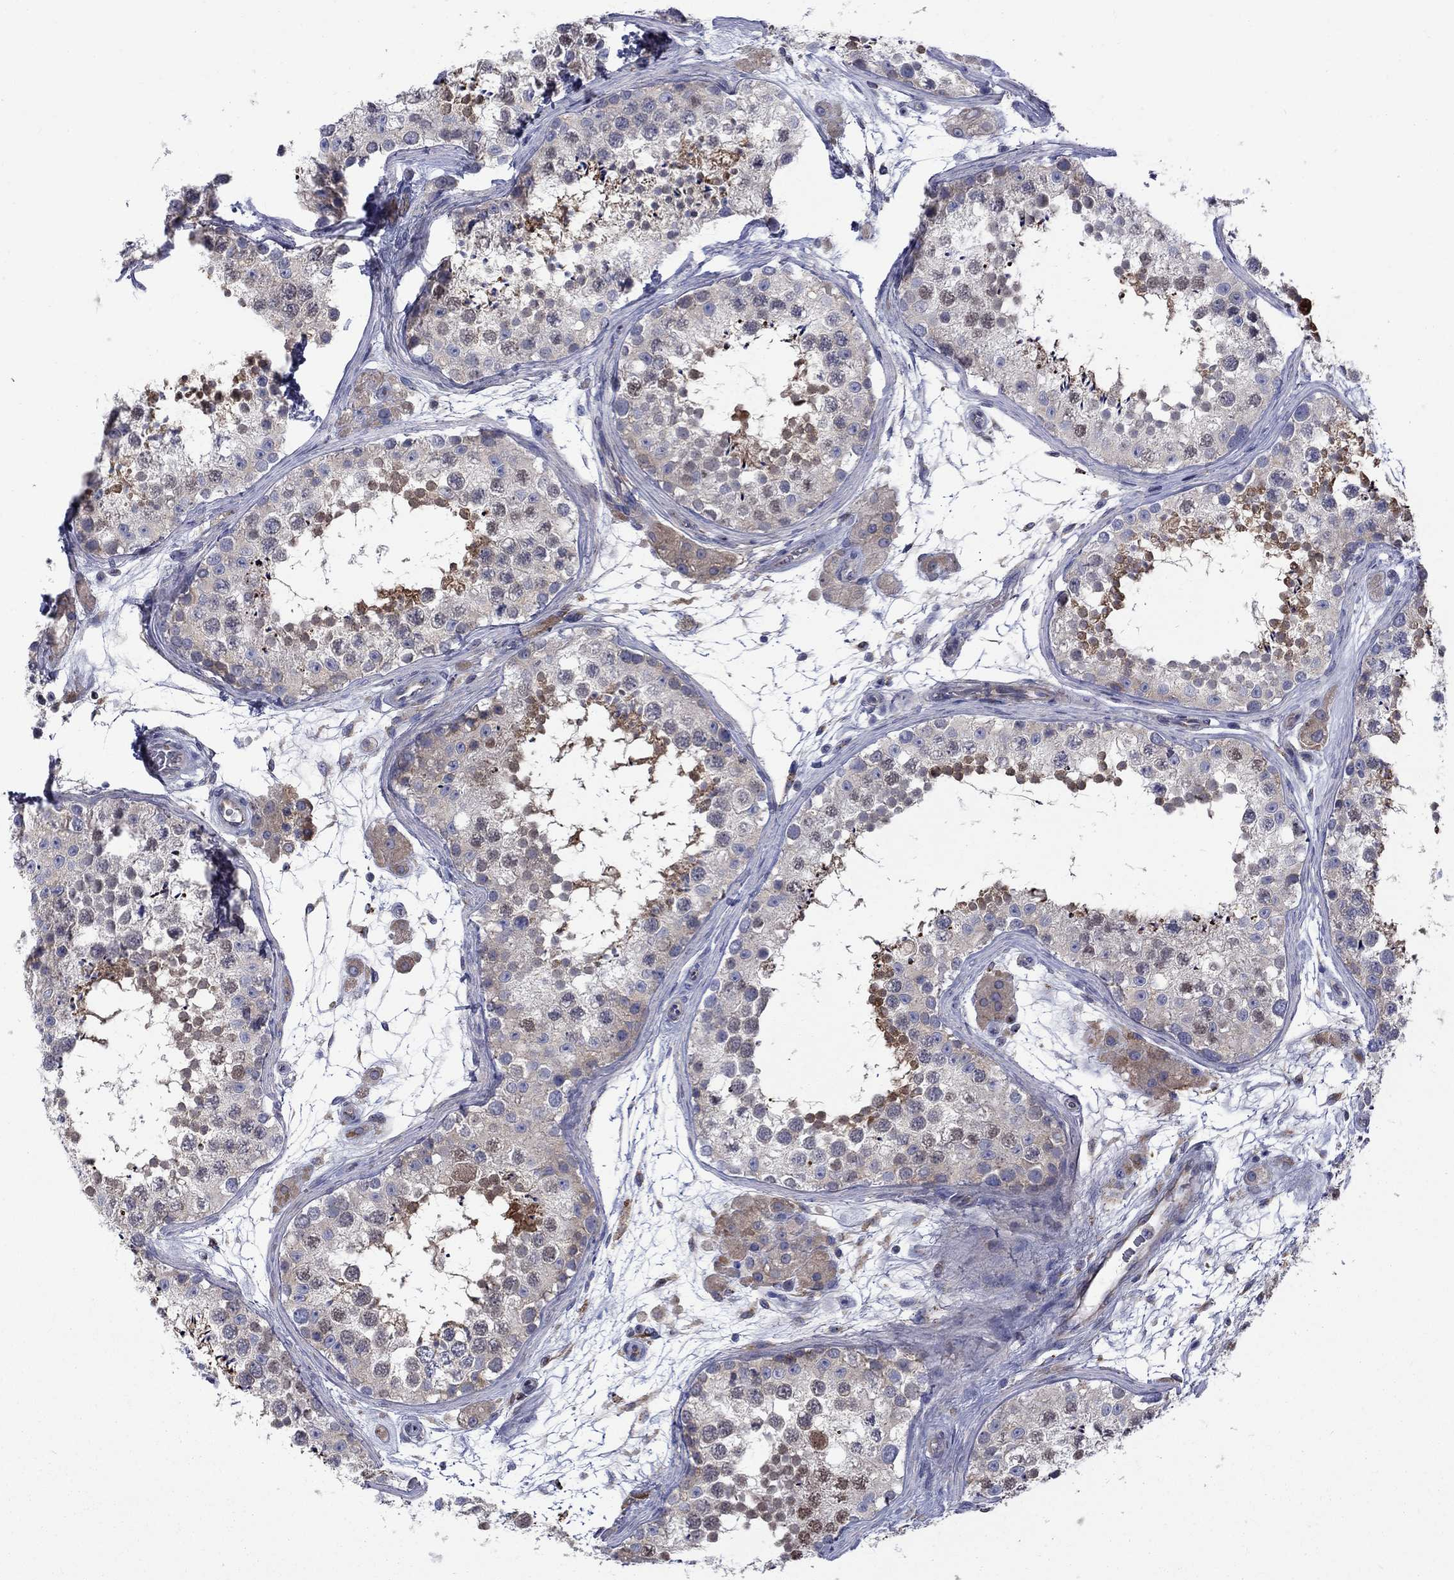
{"staining": {"intensity": "strong", "quantity": "<25%", "location": "cytoplasmic/membranous"}, "tissue": "testis", "cell_type": "Cells in seminiferous ducts", "image_type": "normal", "snomed": [{"axis": "morphology", "description": "Normal tissue, NOS"}, {"axis": "topography", "description": "Testis"}], "caption": "Brown immunohistochemical staining in normal testis shows strong cytoplasmic/membranous staining in approximately <25% of cells in seminiferous ducts. (DAB IHC with brightfield microscopy, high magnification).", "gene": "ASNS", "patient": {"sex": "male", "age": 41}}